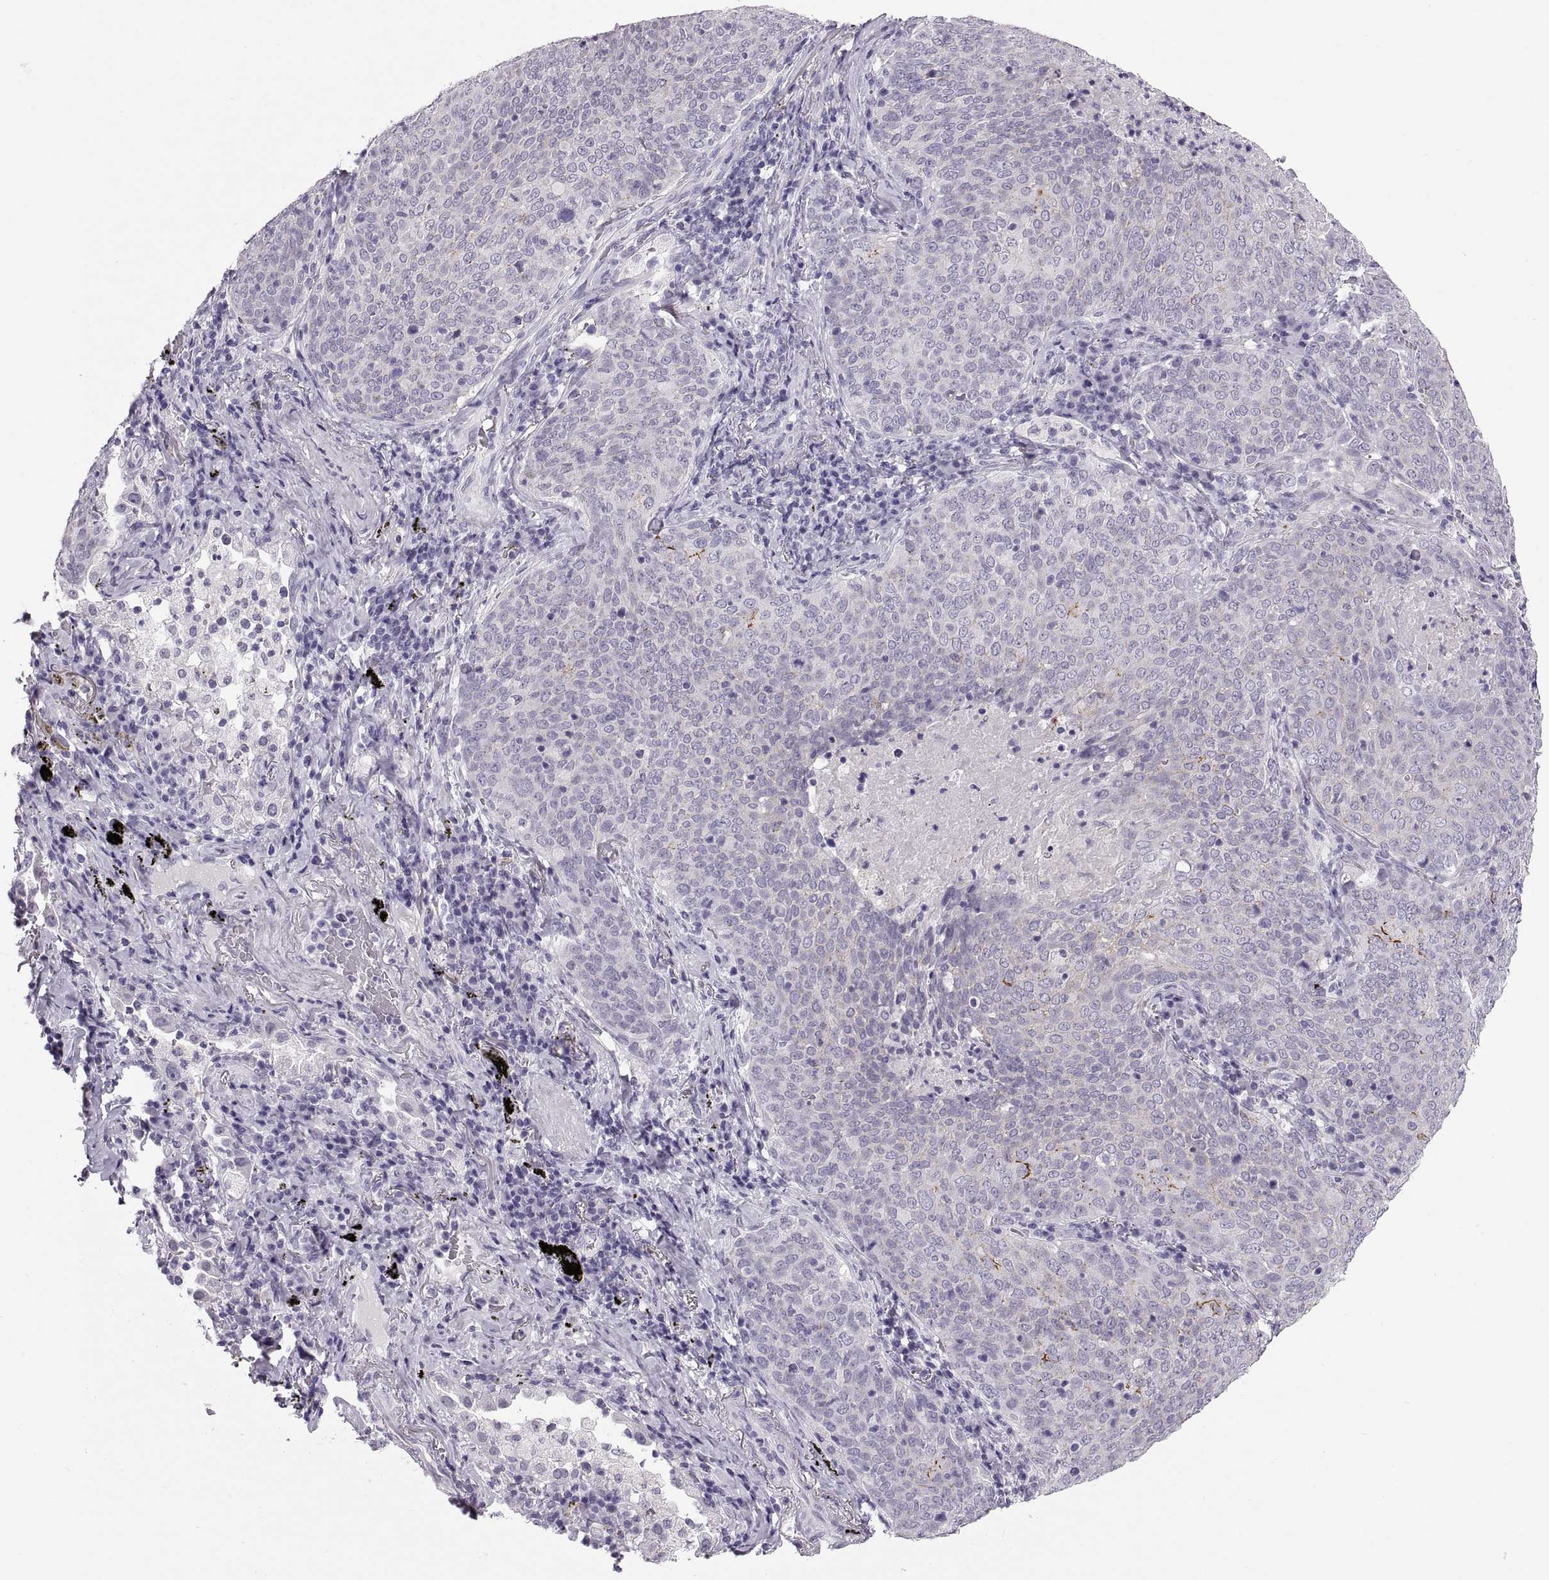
{"staining": {"intensity": "negative", "quantity": "none", "location": "none"}, "tissue": "lung cancer", "cell_type": "Tumor cells", "image_type": "cancer", "snomed": [{"axis": "morphology", "description": "Squamous cell carcinoma, NOS"}, {"axis": "topography", "description": "Lung"}], "caption": "Histopathology image shows no significant protein positivity in tumor cells of squamous cell carcinoma (lung).", "gene": "QRICH2", "patient": {"sex": "male", "age": 82}}